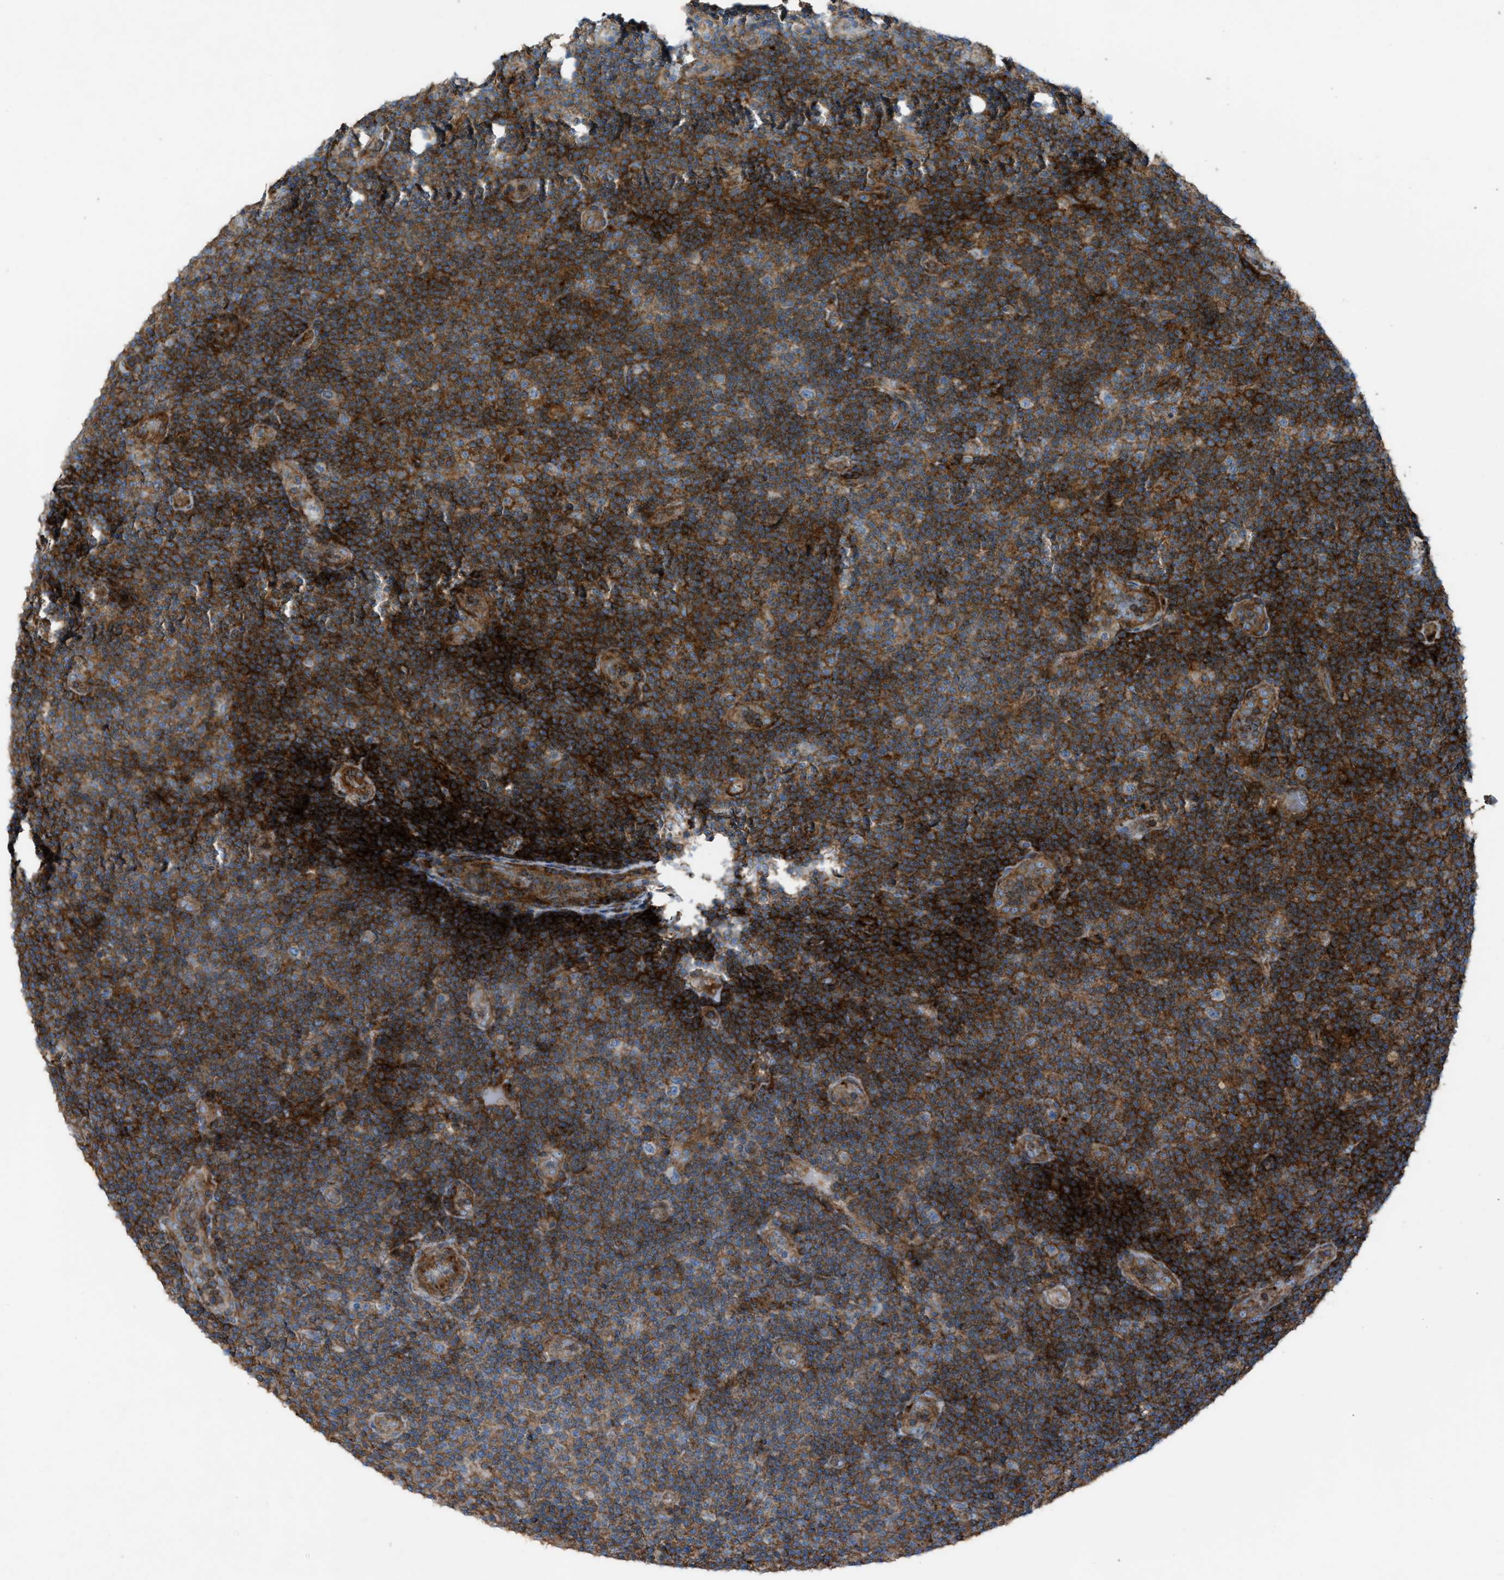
{"staining": {"intensity": "strong", "quantity": "25%-75%", "location": "cytoplasmic/membranous"}, "tissue": "lymphoma", "cell_type": "Tumor cells", "image_type": "cancer", "snomed": [{"axis": "morphology", "description": "Malignant lymphoma, non-Hodgkin's type, Low grade"}, {"axis": "topography", "description": "Lymph node"}], "caption": "An image showing strong cytoplasmic/membranous positivity in about 25%-75% of tumor cells in malignant lymphoma, non-Hodgkin's type (low-grade), as visualized by brown immunohistochemical staining.", "gene": "NCK2", "patient": {"sex": "male", "age": 83}}